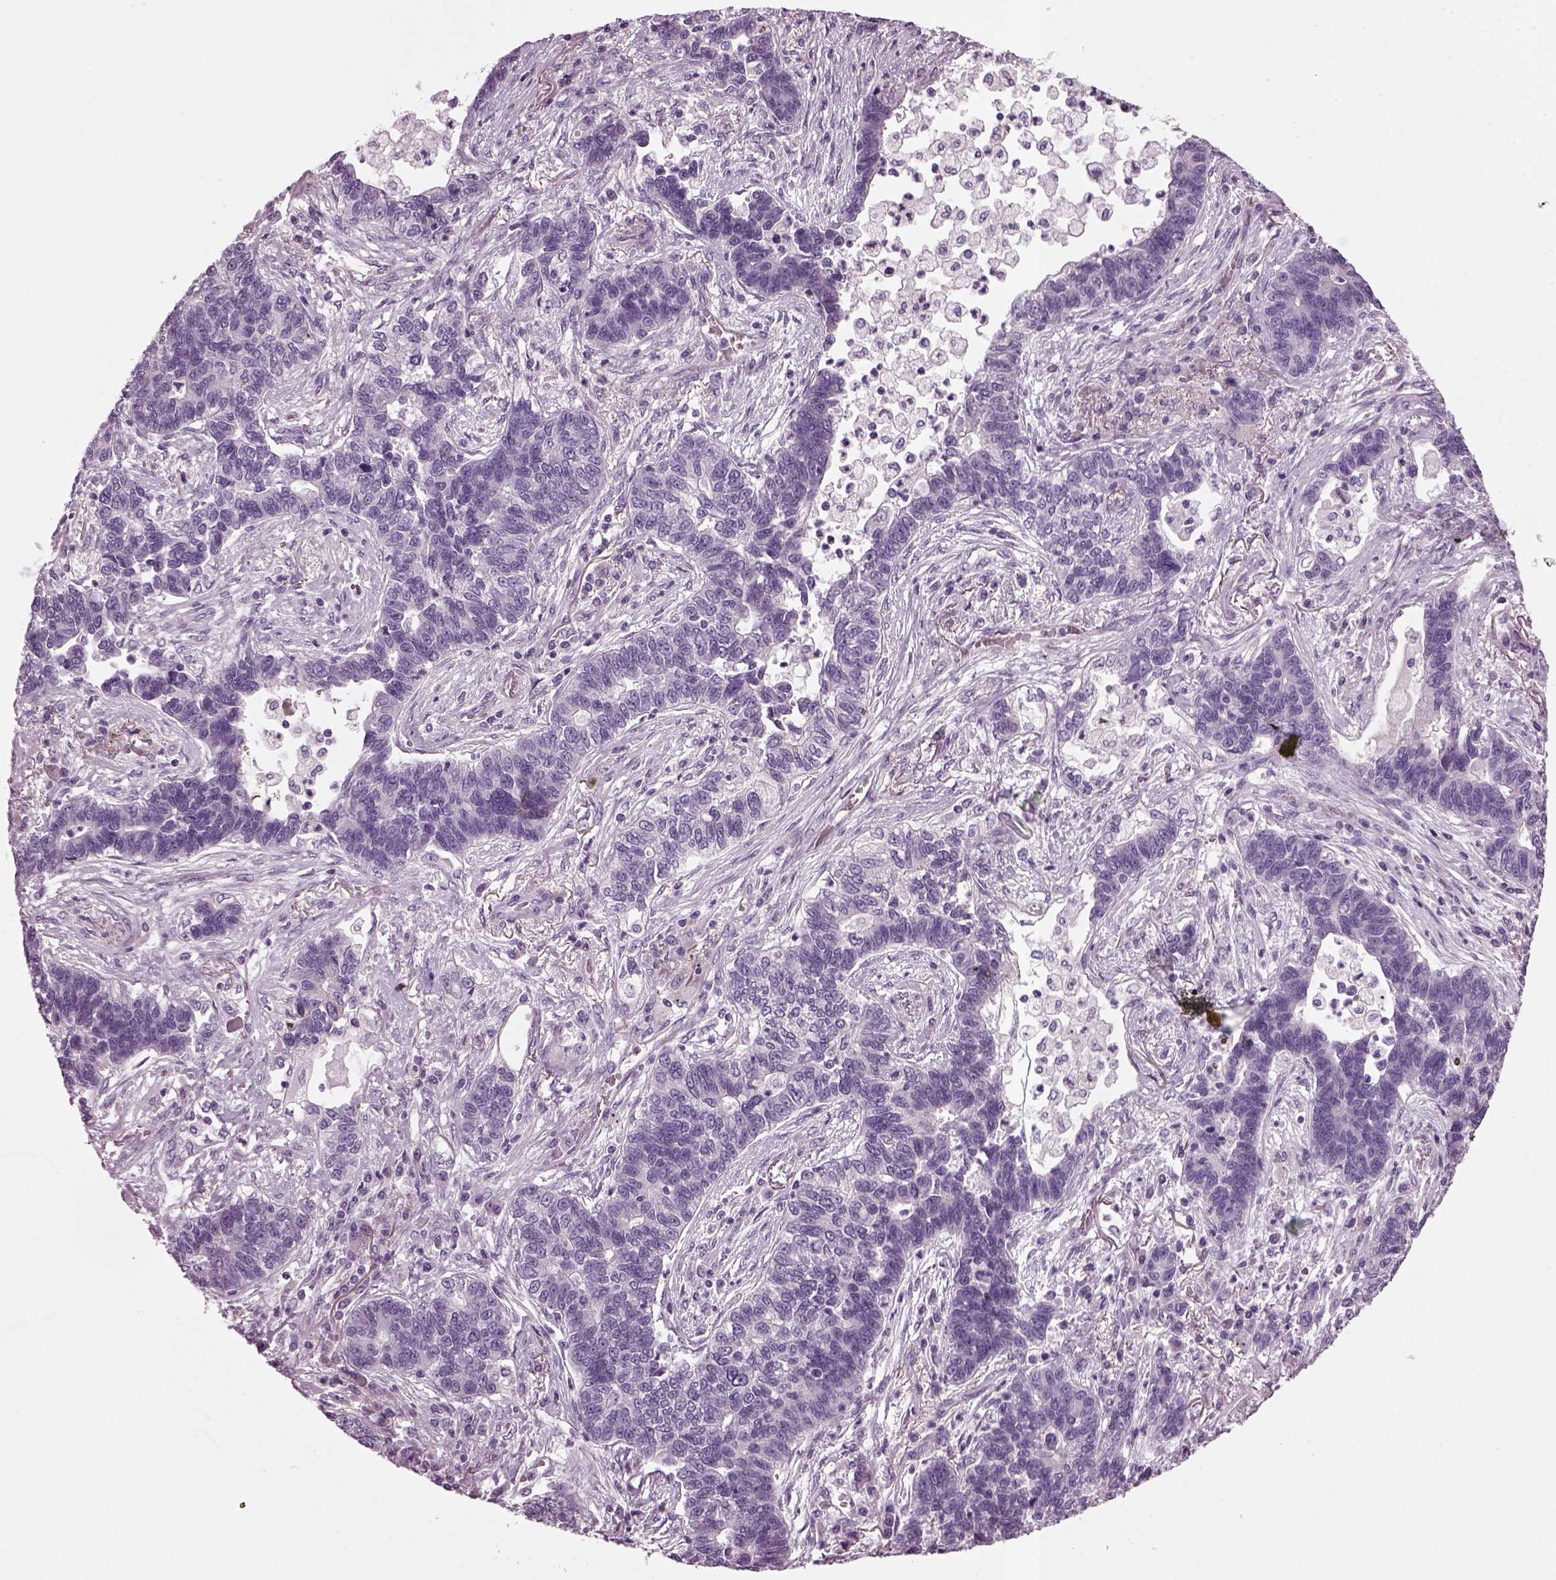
{"staining": {"intensity": "negative", "quantity": "none", "location": "none"}, "tissue": "lung cancer", "cell_type": "Tumor cells", "image_type": "cancer", "snomed": [{"axis": "morphology", "description": "Adenocarcinoma, NOS"}, {"axis": "topography", "description": "Lung"}], "caption": "Immunohistochemistry (IHC) image of adenocarcinoma (lung) stained for a protein (brown), which displays no expression in tumor cells. (DAB immunohistochemistry (IHC) visualized using brightfield microscopy, high magnification).", "gene": "DPYSL5", "patient": {"sex": "female", "age": 57}}